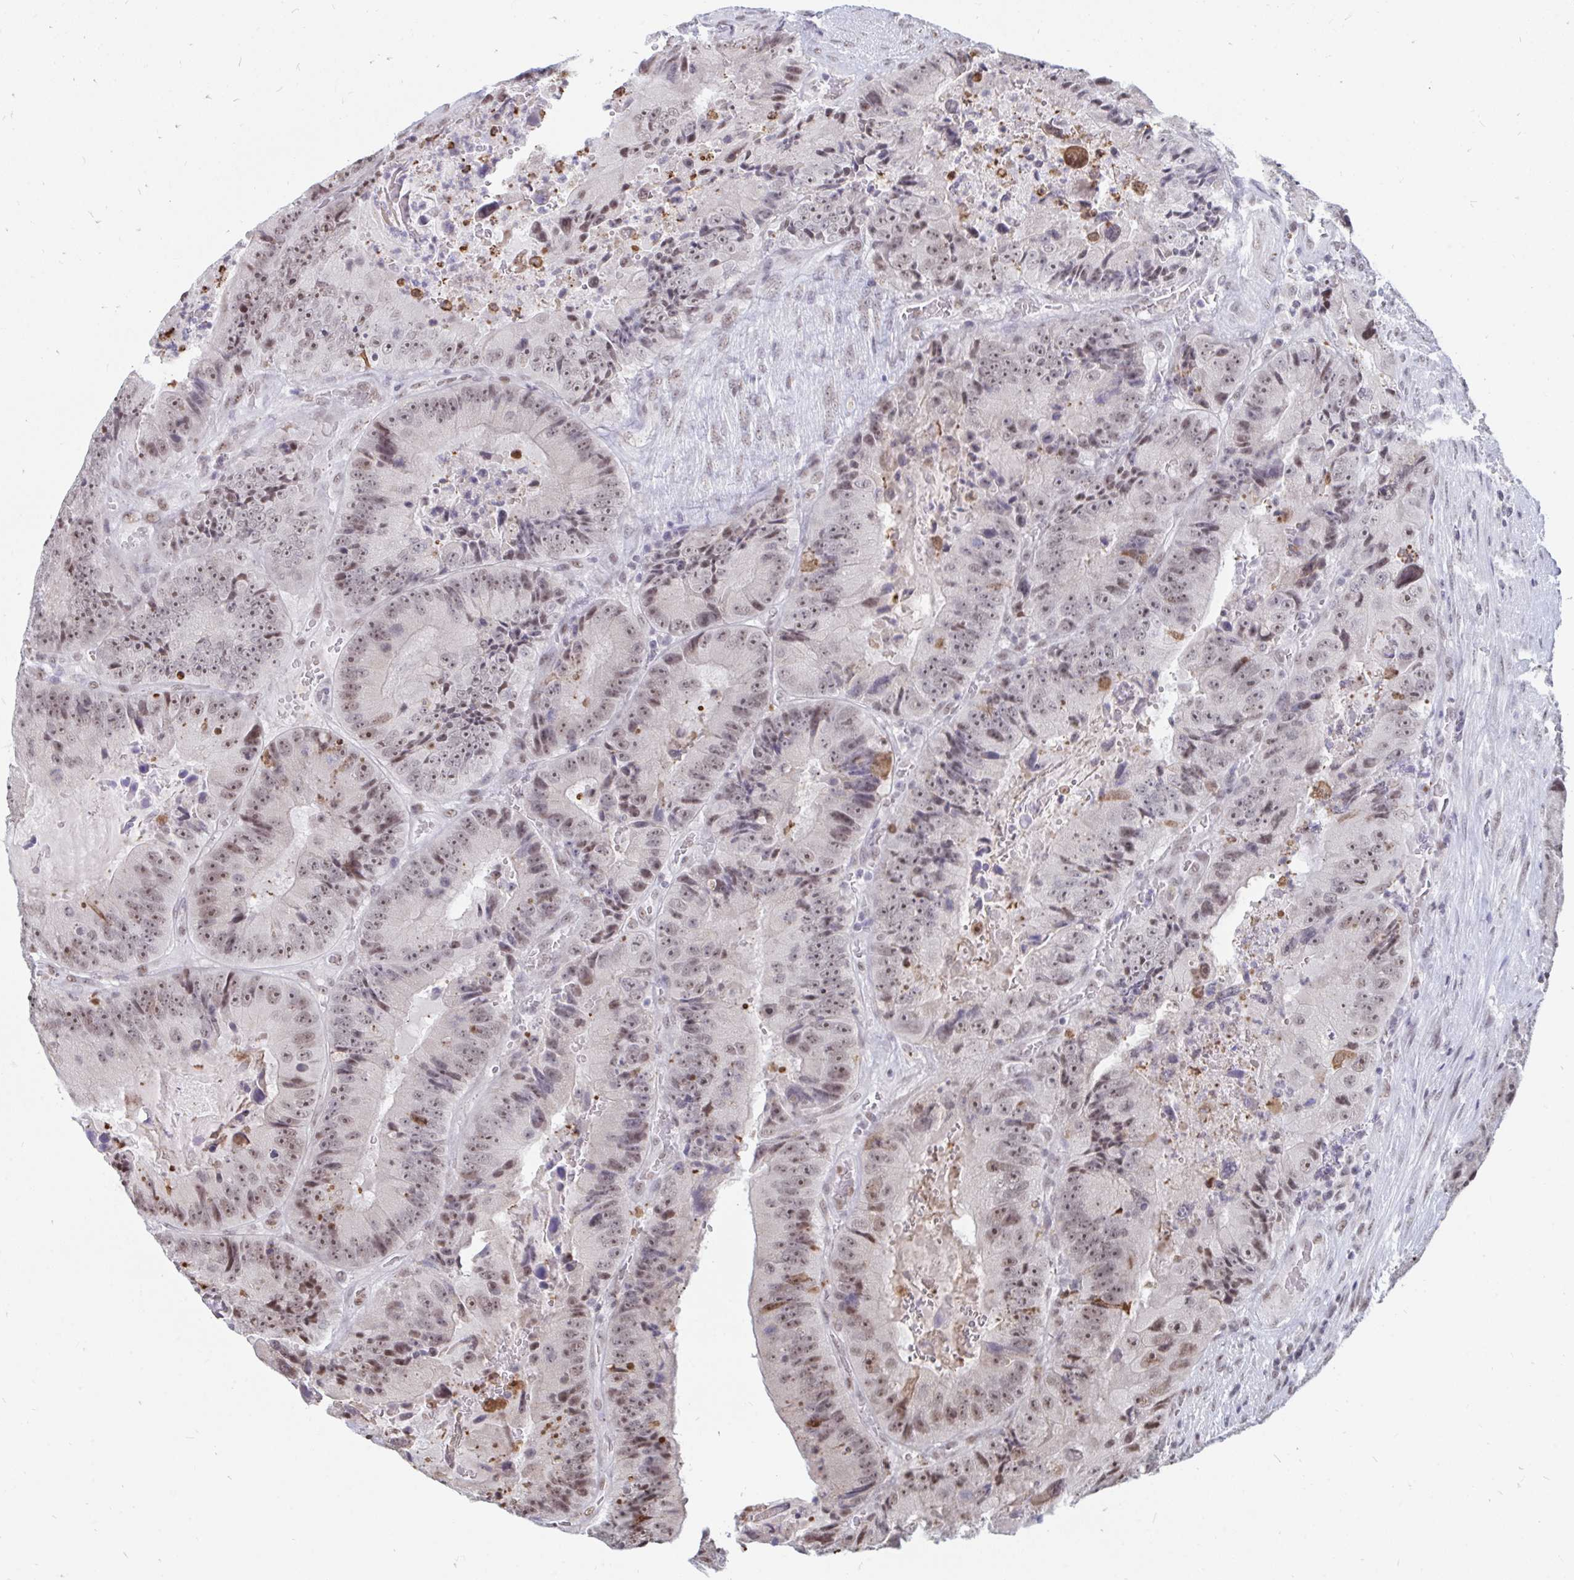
{"staining": {"intensity": "weak", "quantity": ">75%", "location": "nuclear"}, "tissue": "colorectal cancer", "cell_type": "Tumor cells", "image_type": "cancer", "snomed": [{"axis": "morphology", "description": "Adenocarcinoma, NOS"}, {"axis": "topography", "description": "Colon"}], "caption": "This image reveals IHC staining of human adenocarcinoma (colorectal), with low weak nuclear expression in about >75% of tumor cells.", "gene": "TRIP12", "patient": {"sex": "female", "age": 86}}